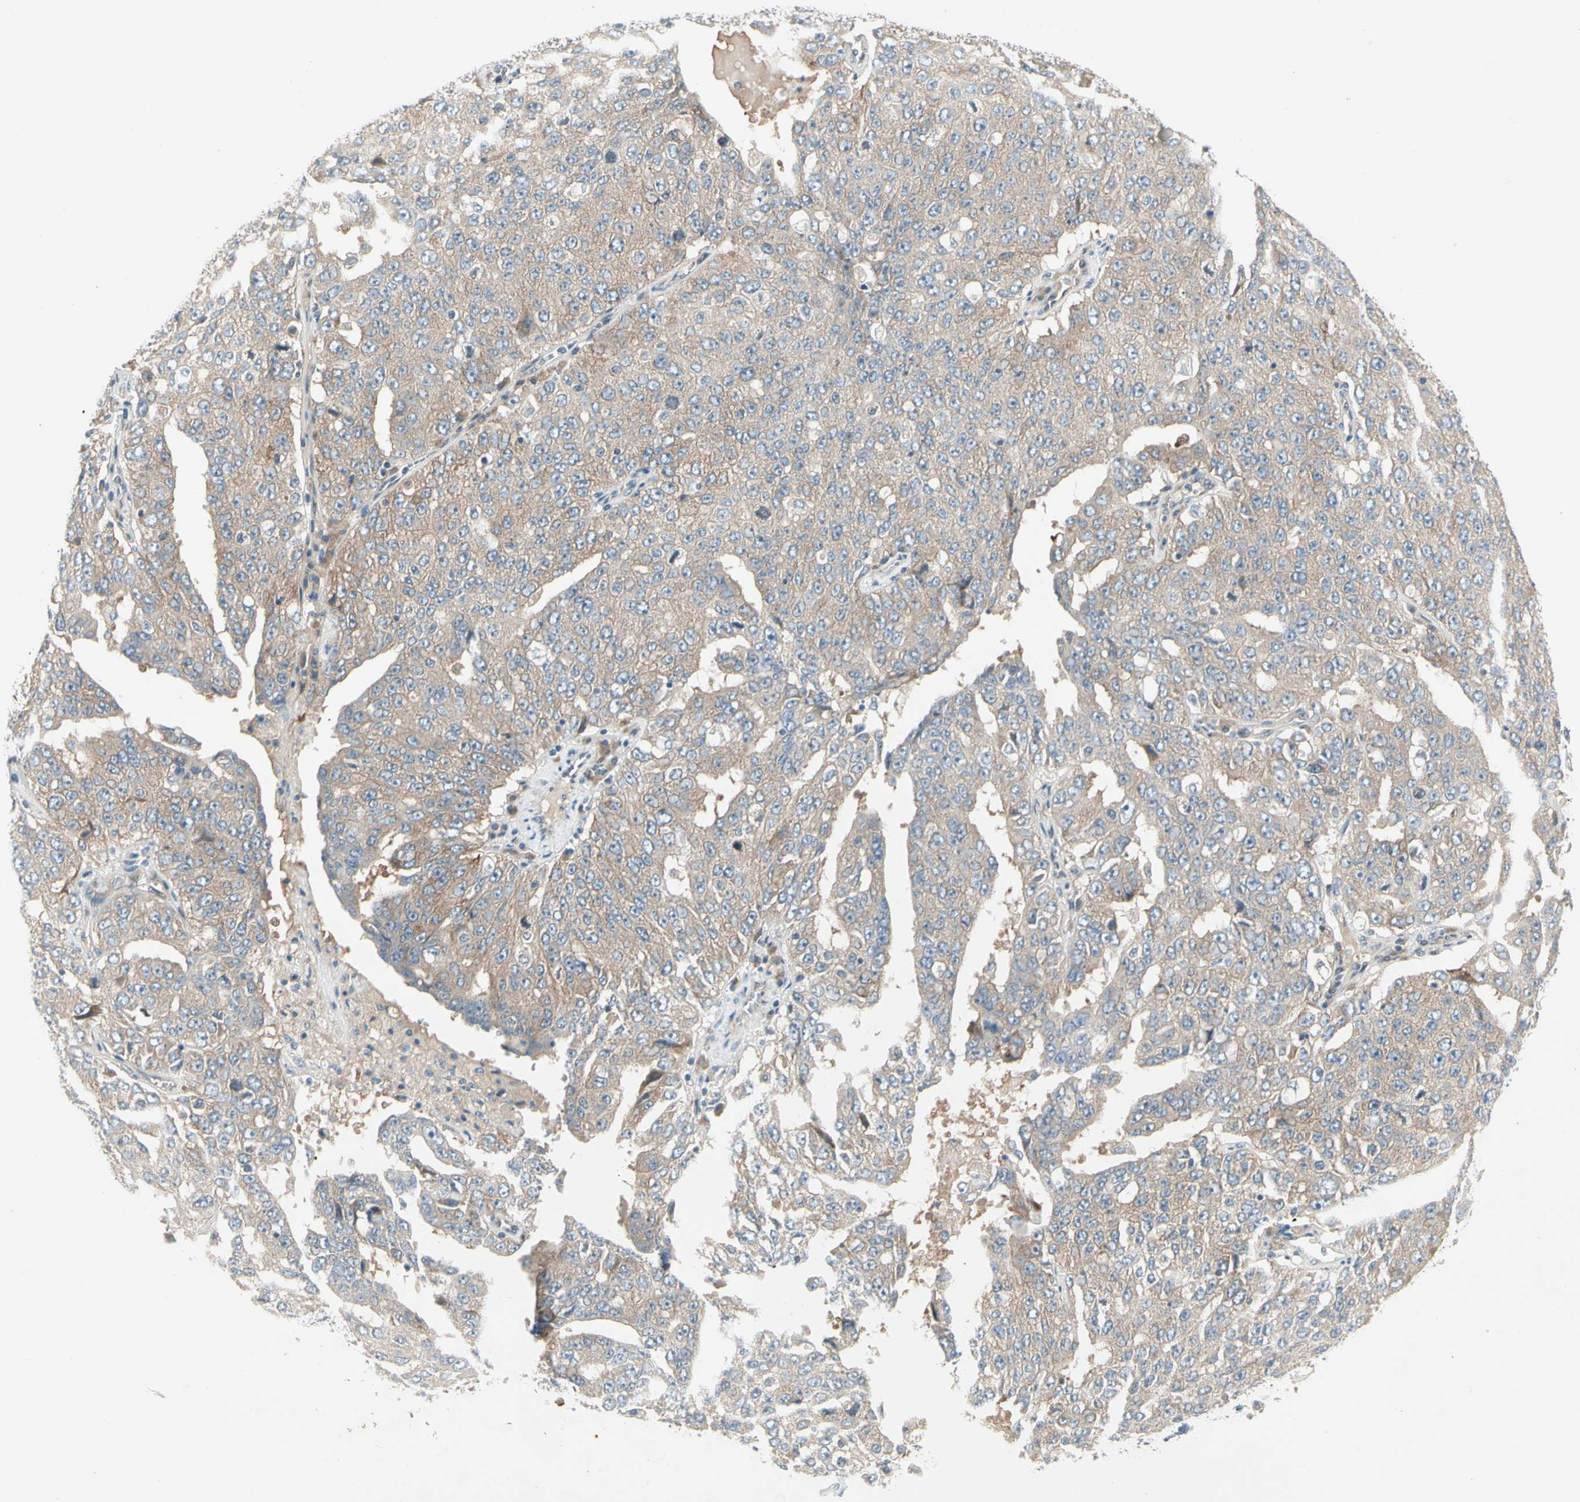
{"staining": {"intensity": "weak", "quantity": ">75%", "location": "cytoplasmic/membranous"}, "tissue": "ovarian cancer", "cell_type": "Tumor cells", "image_type": "cancer", "snomed": [{"axis": "morphology", "description": "Carcinoma, endometroid"}, {"axis": "topography", "description": "Ovary"}], "caption": "A low amount of weak cytoplasmic/membranous positivity is present in about >75% of tumor cells in ovarian endometroid carcinoma tissue. (IHC, brightfield microscopy, high magnification).", "gene": "IL1R1", "patient": {"sex": "female", "age": 62}}